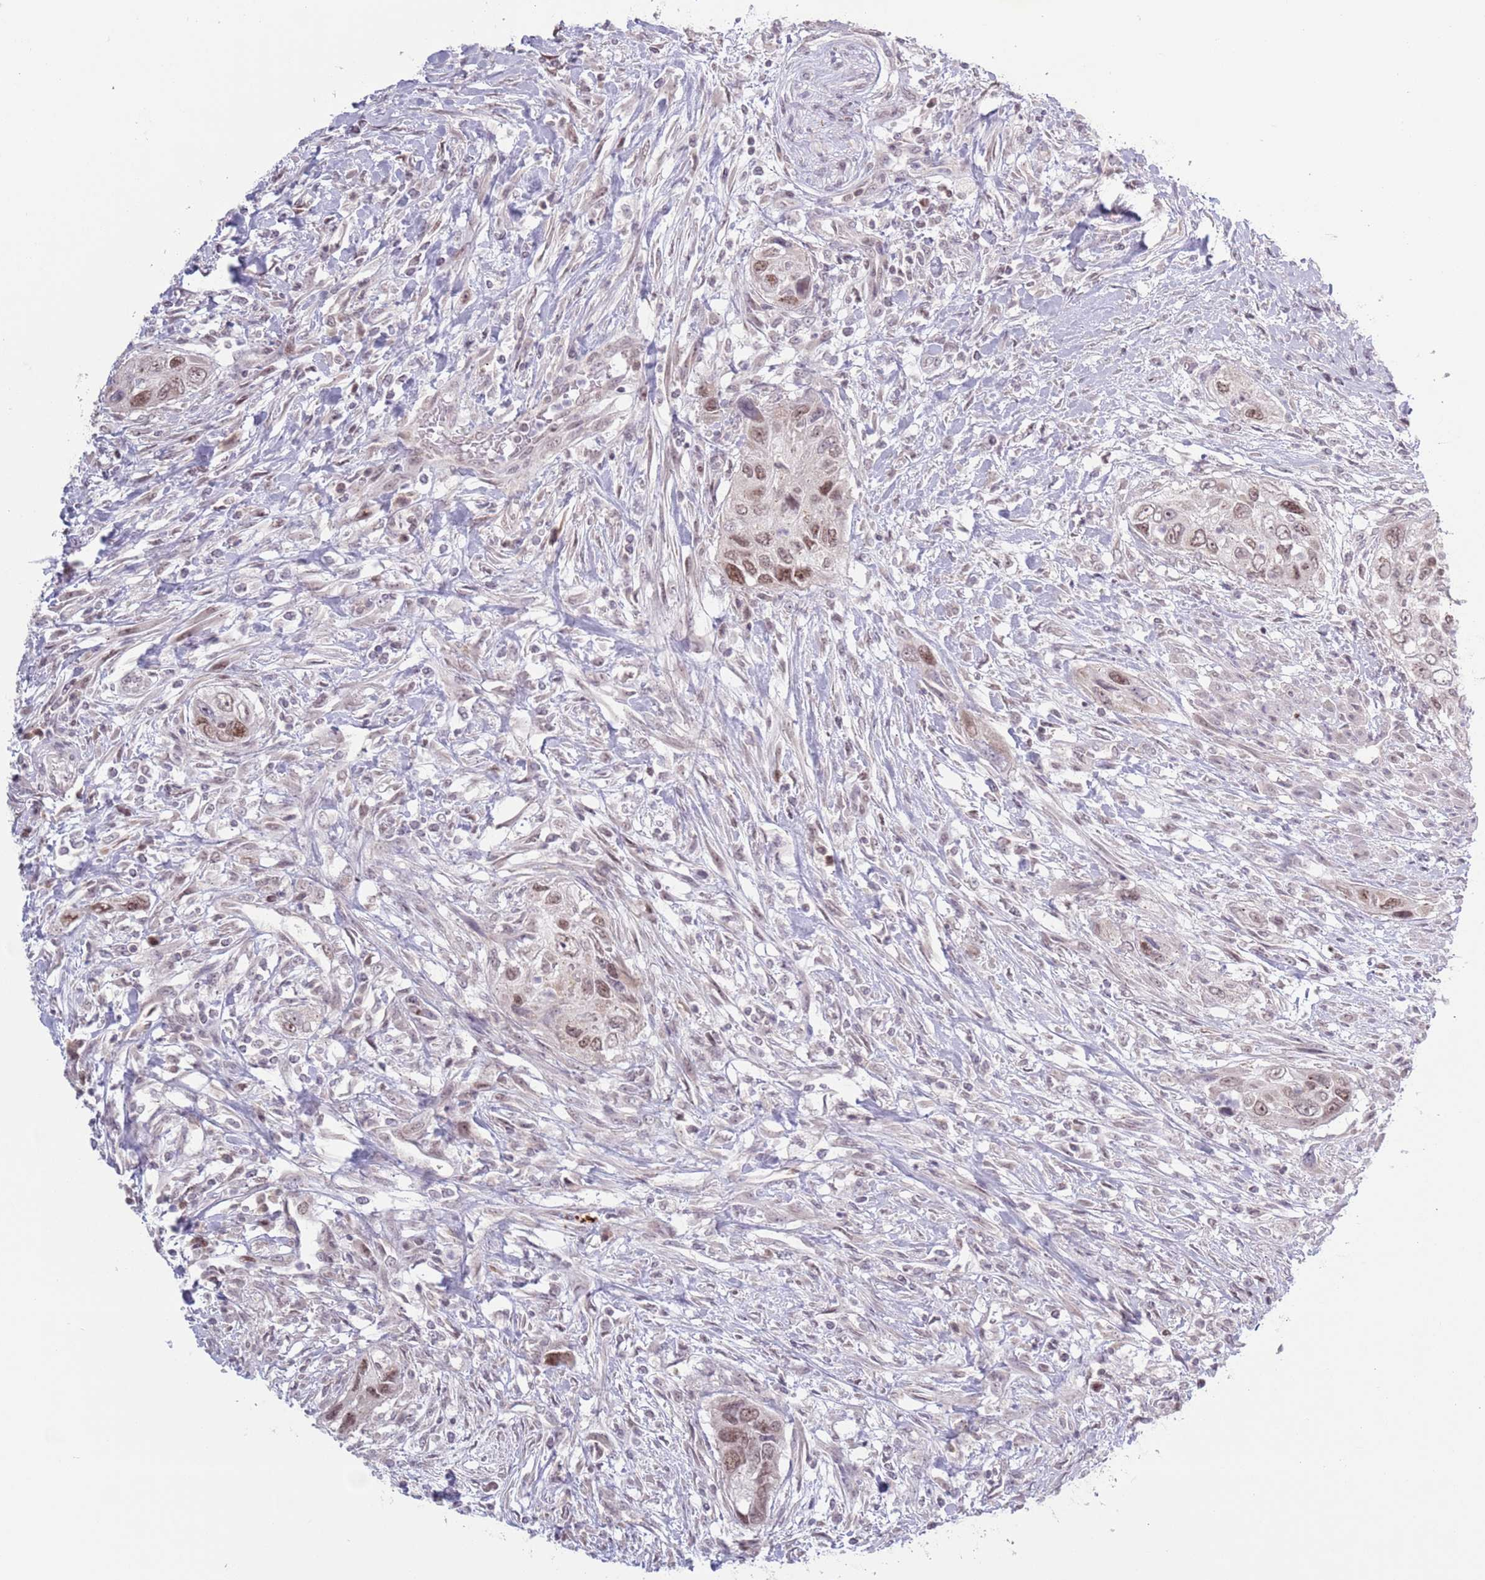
{"staining": {"intensity": "moderate", "quantity": "25%-75%", "location": "nuclear"}, "tissue": "urothelial cancer", "cell_type": "Tumor cells", "image_type": "cancer", "snomed": [{"axis": "morphology", "description": "Urothelial carcinoma, High grade"}, {"axis": "topography", "description": "Urinary bladder"}], "caption": "The histopathology image shows a brown stain indicating the presence of a protein in the nuclear of tumor cells in urothelial cancer. (brown staining indicates protein expression, while blue staining denotes nuclei).", "gene": "MRPL34", "patient": {"sex": "female", "age": 60}}